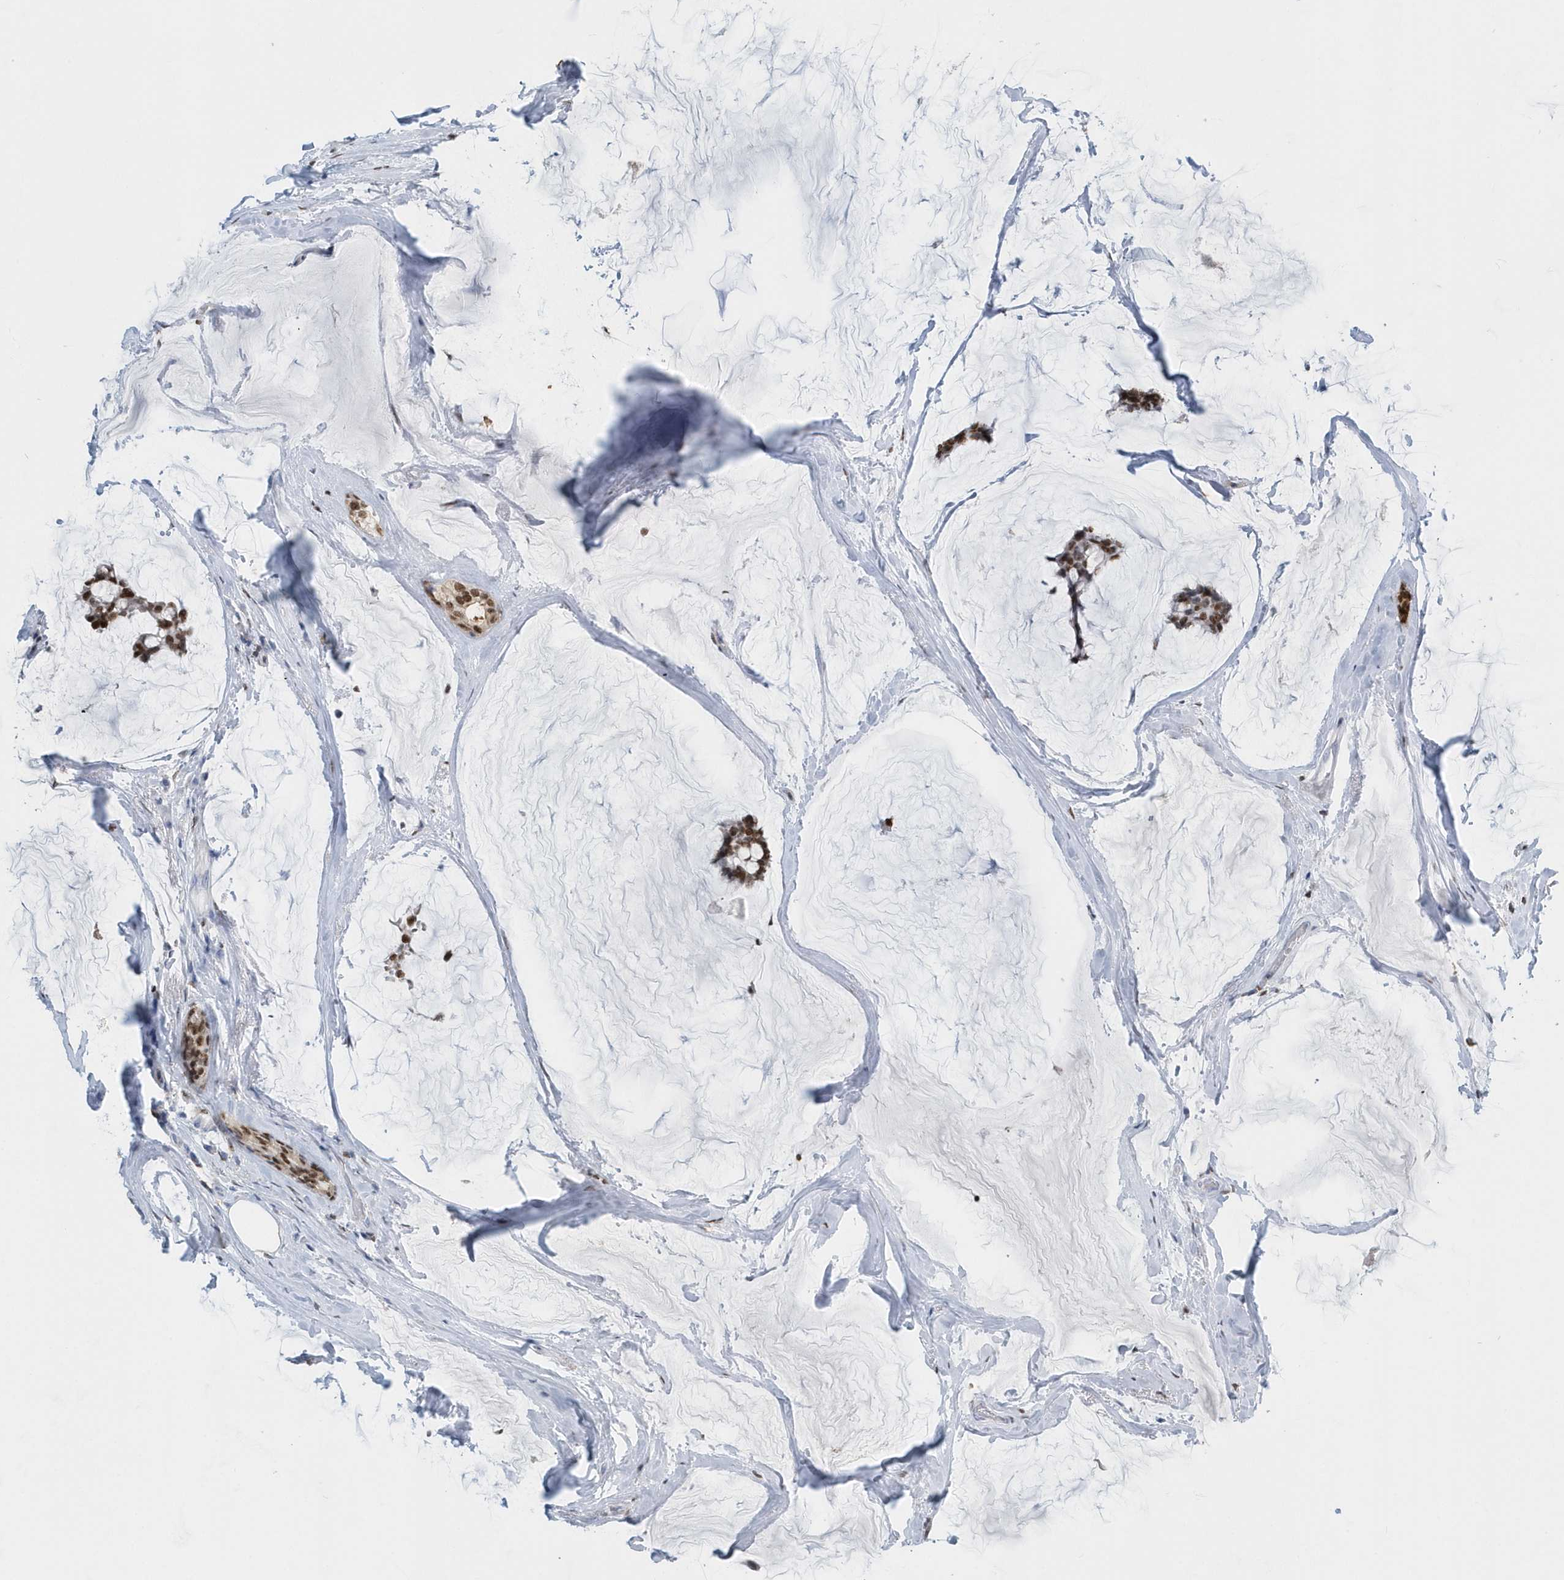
{"staining": {"intensity": "moderate", "quantity": ">75%", "location": "nuclear"}, "tissue": "breast cancer", "cell_type": "Tumor cells", "image_type": "cancer", "snomed": [{"axis": "morphology", "description": "Duct carcinoma"}, {"axis": "topography", "description": "Breast"}], "caption": "A brown stain highlights moderate nuclear positivity of a protein in human breast infiltrating ductal carcinoma tumor cells.", "gene": "MACROH2A2", "patient": {"sex": "female", "age": 93}}